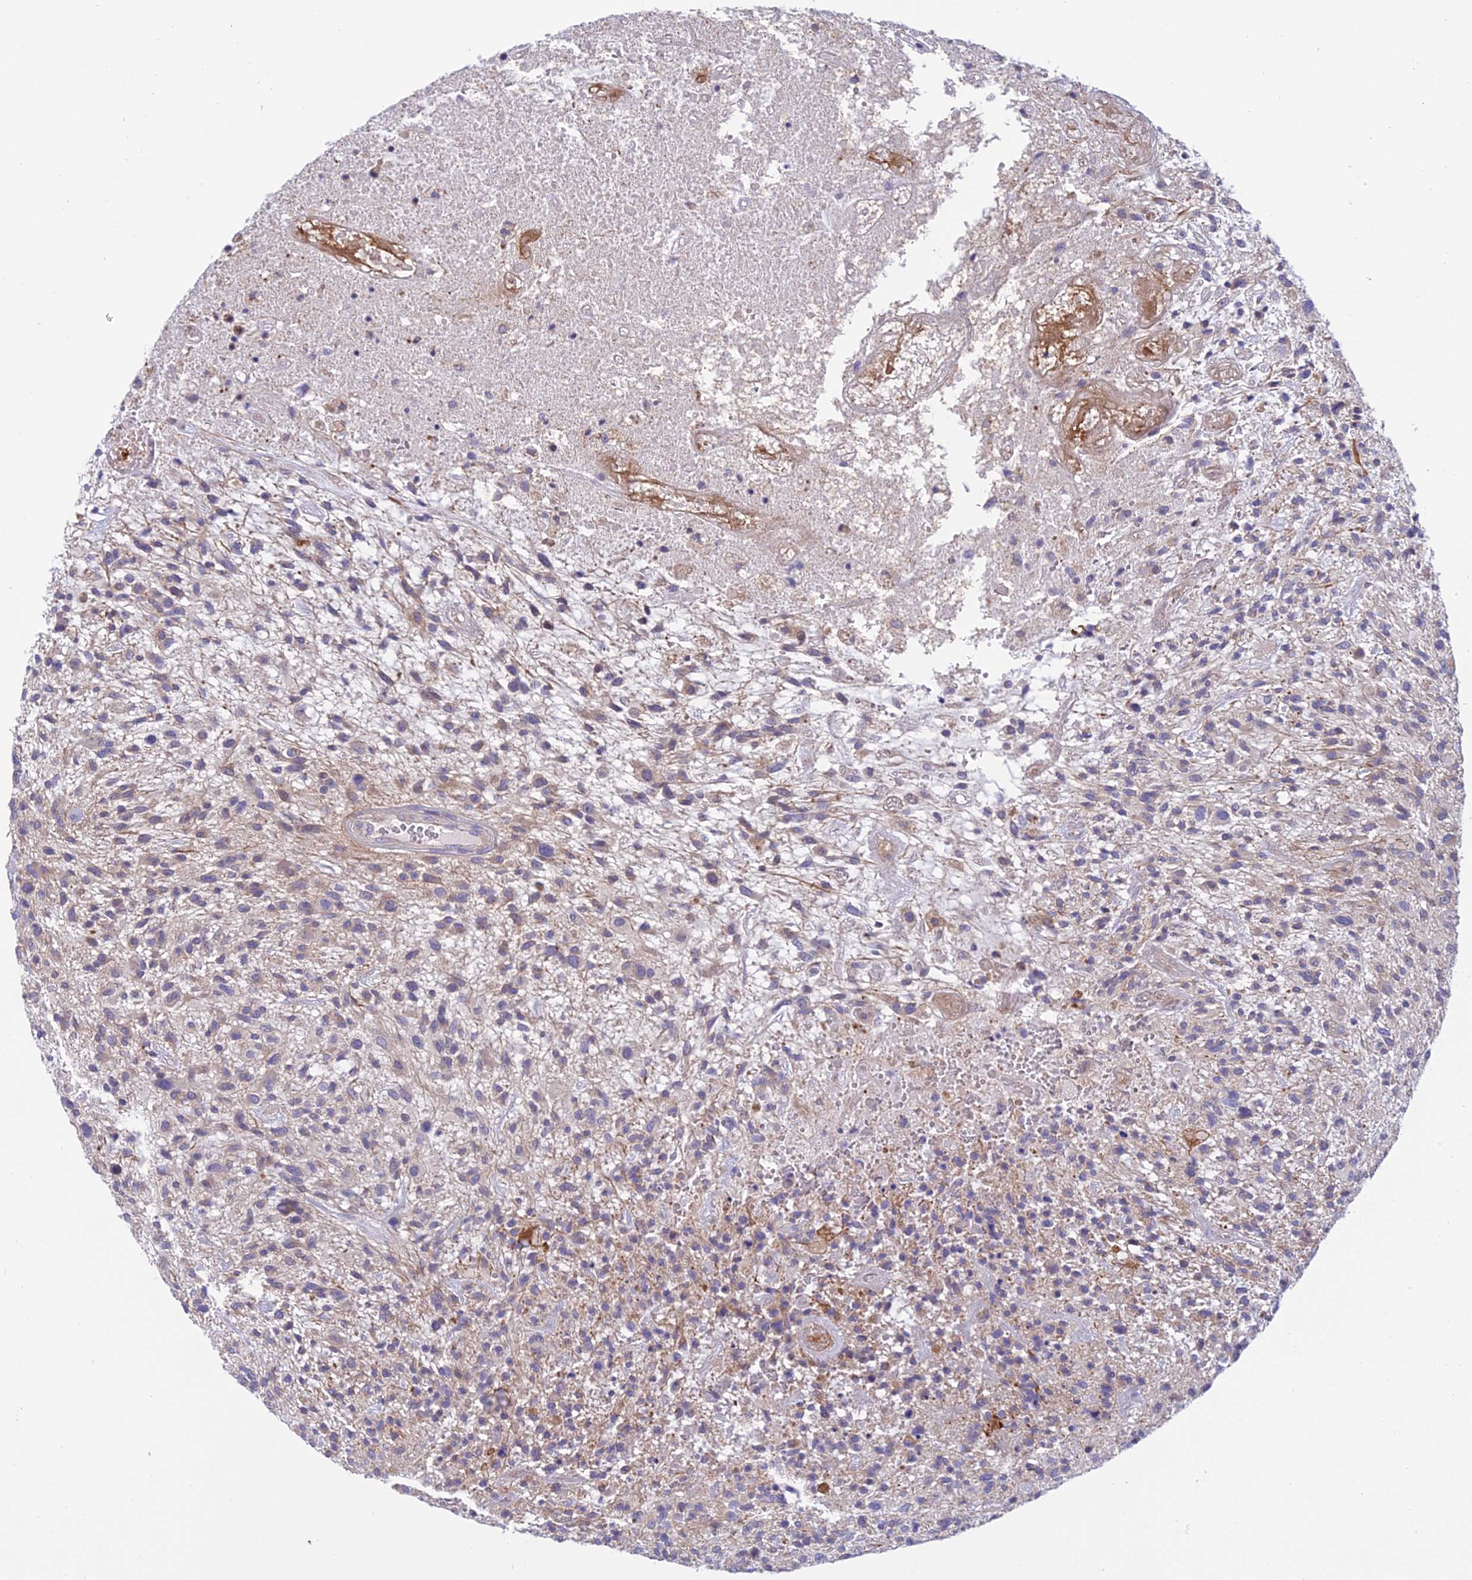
{"staining": {"intensity": "negative", "quantity": "none", "location": "none"}, "tissue": "glioma", "cell_type": "Tumor cells", "image_type": "cancer", "snomed": [{"axis": "morphology", "description": "Glioma, malignant, High grade"}, {"axis": "topography", "description": "Brain"}], "caption": "An immunohistochemistry (IHC) image of malignant high-grade glioma is shown. There is no staining in tumor cells of malignant high-grade glioma. Brightfield microscopy of immunohistochemistry (IHC) stained with DAB (brown) and hematoxylin (blue), captured at high magnification.", "gene": "DUS2", "patient": {"sex": "male", "age": 47}}